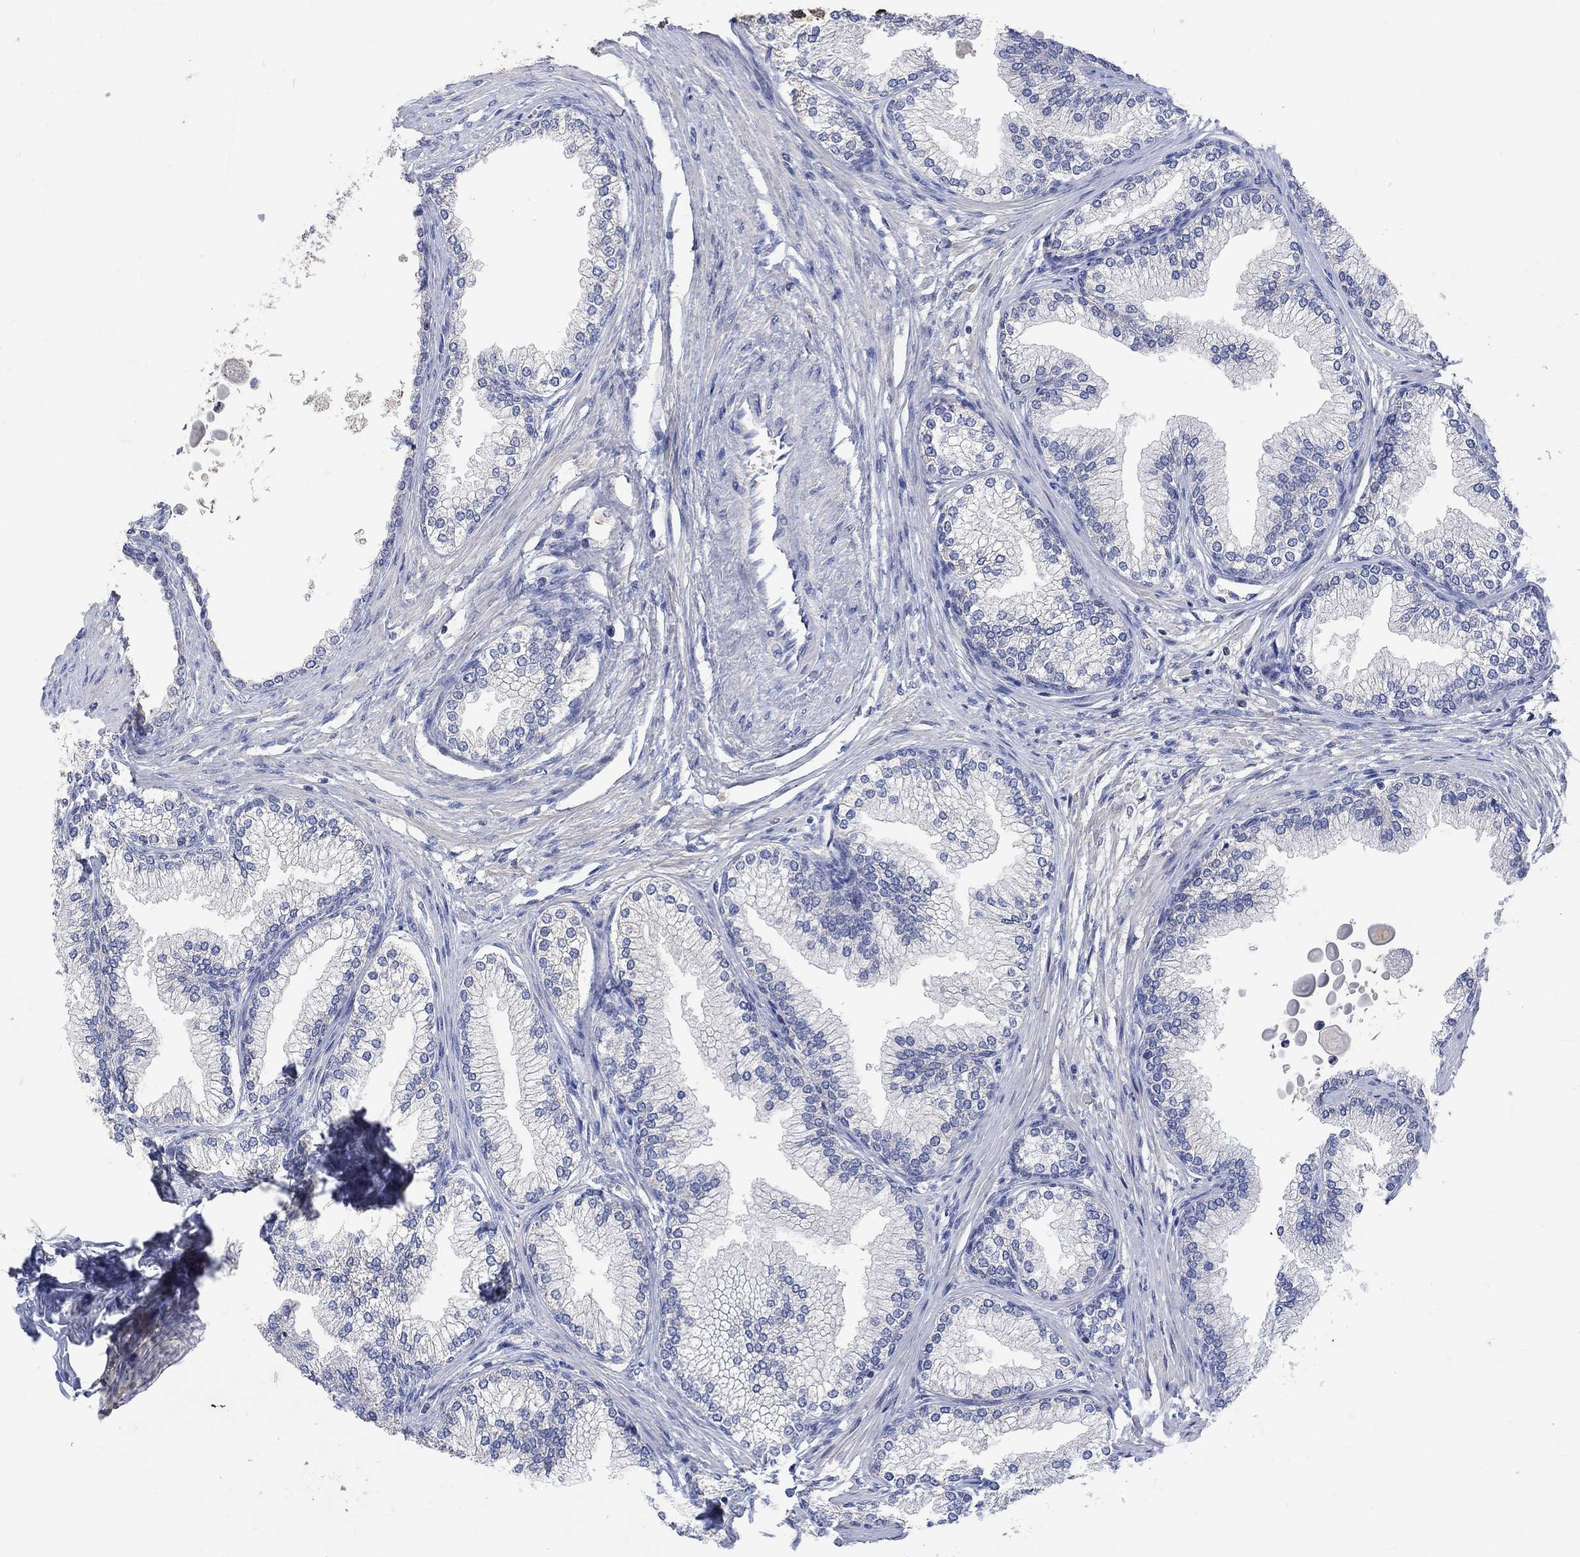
{"staining": {"intensity": "negative", "quantity": "none", "location": "none"}, "tissue": "prostate", "cell_type": "Glandular cells", "image_type": "normal", "snomed": [{"axis": "morphology", "description": "Normal tissue, NOS"}, {"axis": "topography", "description": "Prostate"}], "caption": "The image reveals no significant expression in glandular cells of prostate.", "gene": "MSTN", "patient": {"sex": "male", "age": 72}}